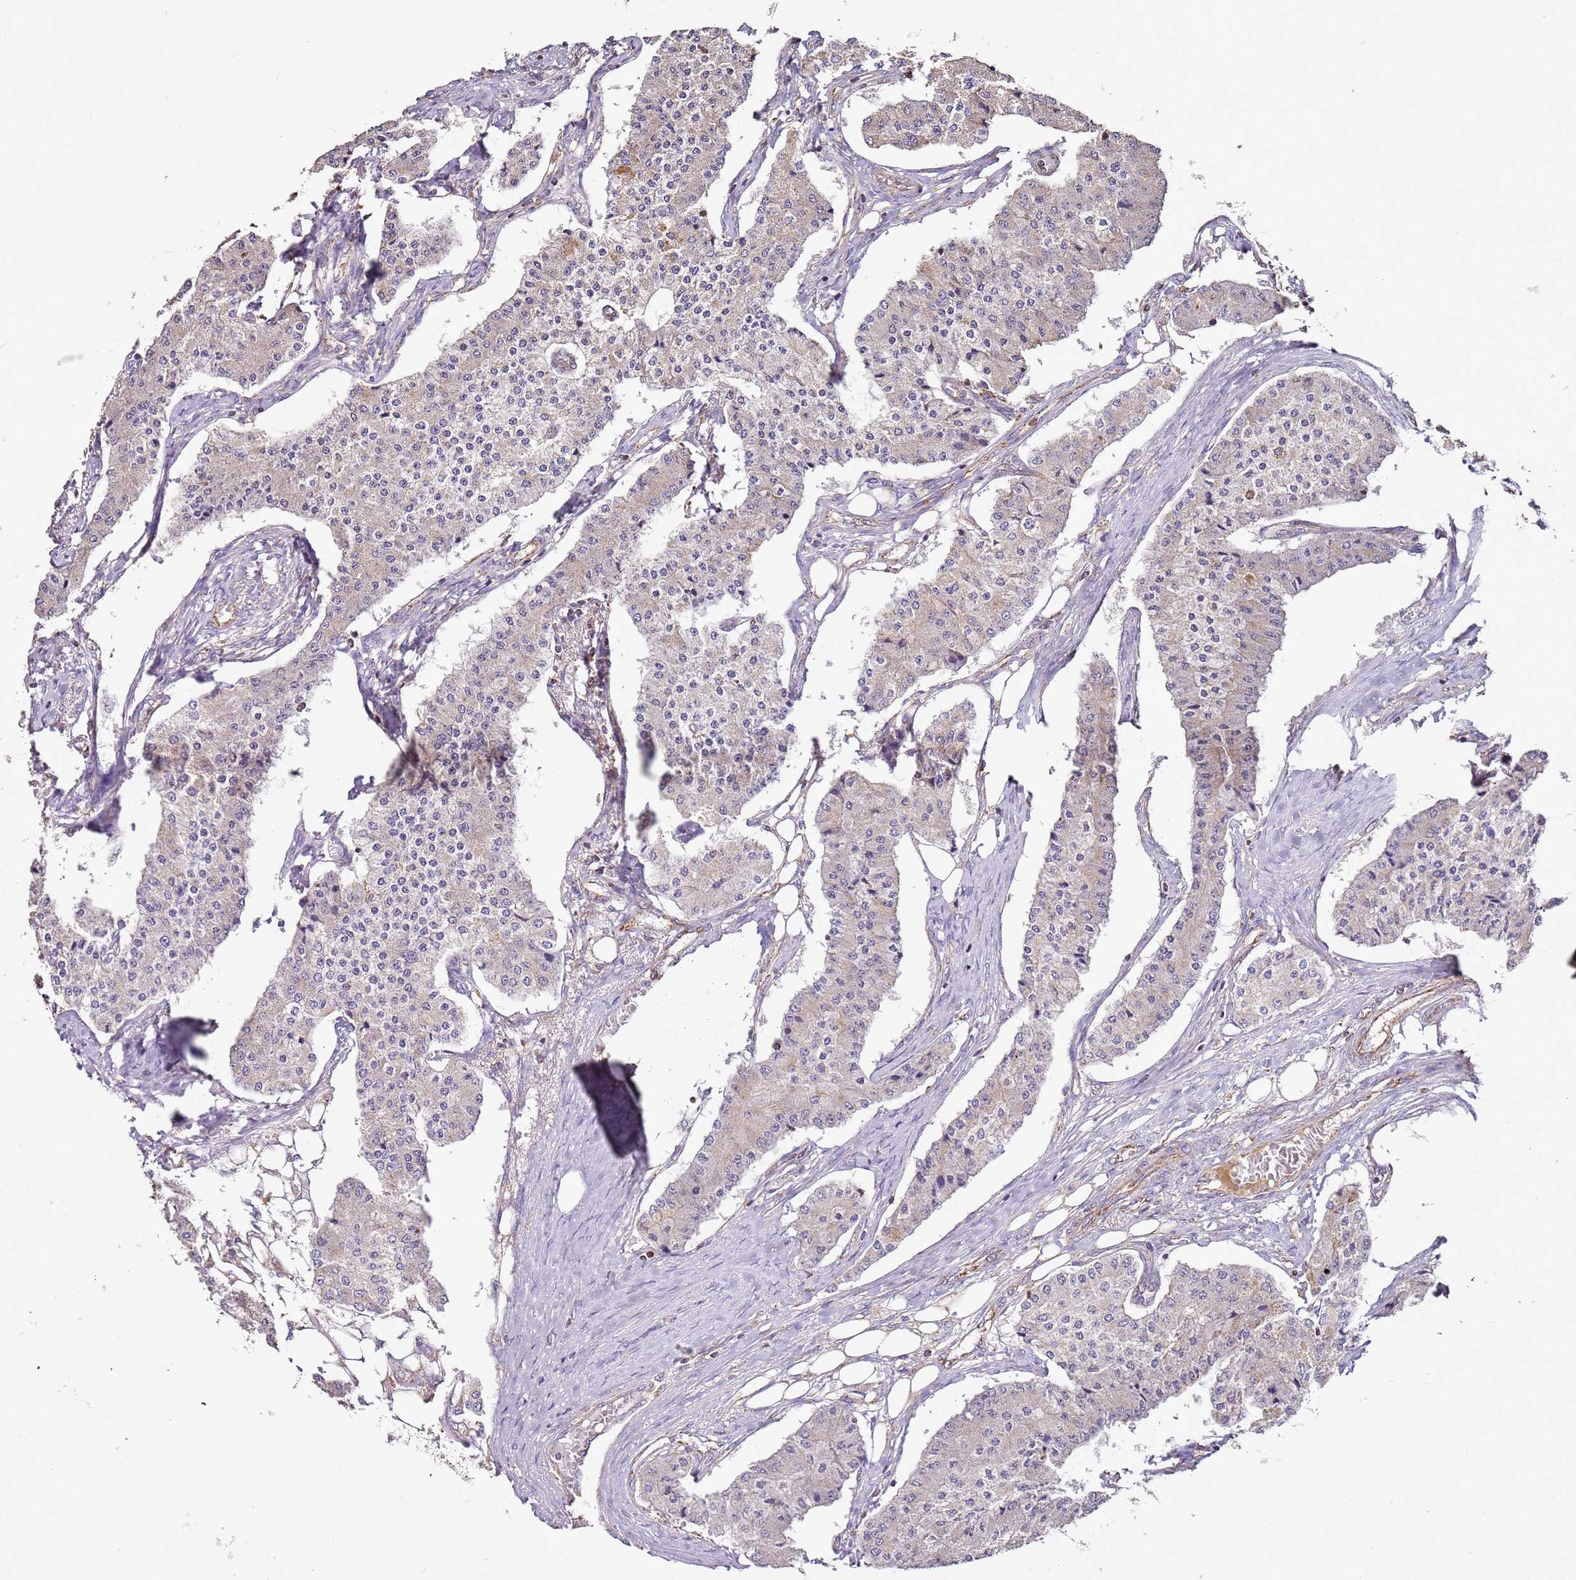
{"staining": {"intensity": "weak", "quantity": "<25%", "location": "cytoplasmic/membranous"}, "tissue": "carcinoid", "cell_type": "Tumor cells", "image_type": "cancer", "snomed": [{"axis": "morphology", "description": "Carcinoid, malignant, NOS"}, {"axis": "topography", "description": "Colon"}], "caption": "Tumor cells are negative for protein expression in human malignant carcinoid.", "gene": "RMND5A", "patient": {"sex": "female", "age": 52}}